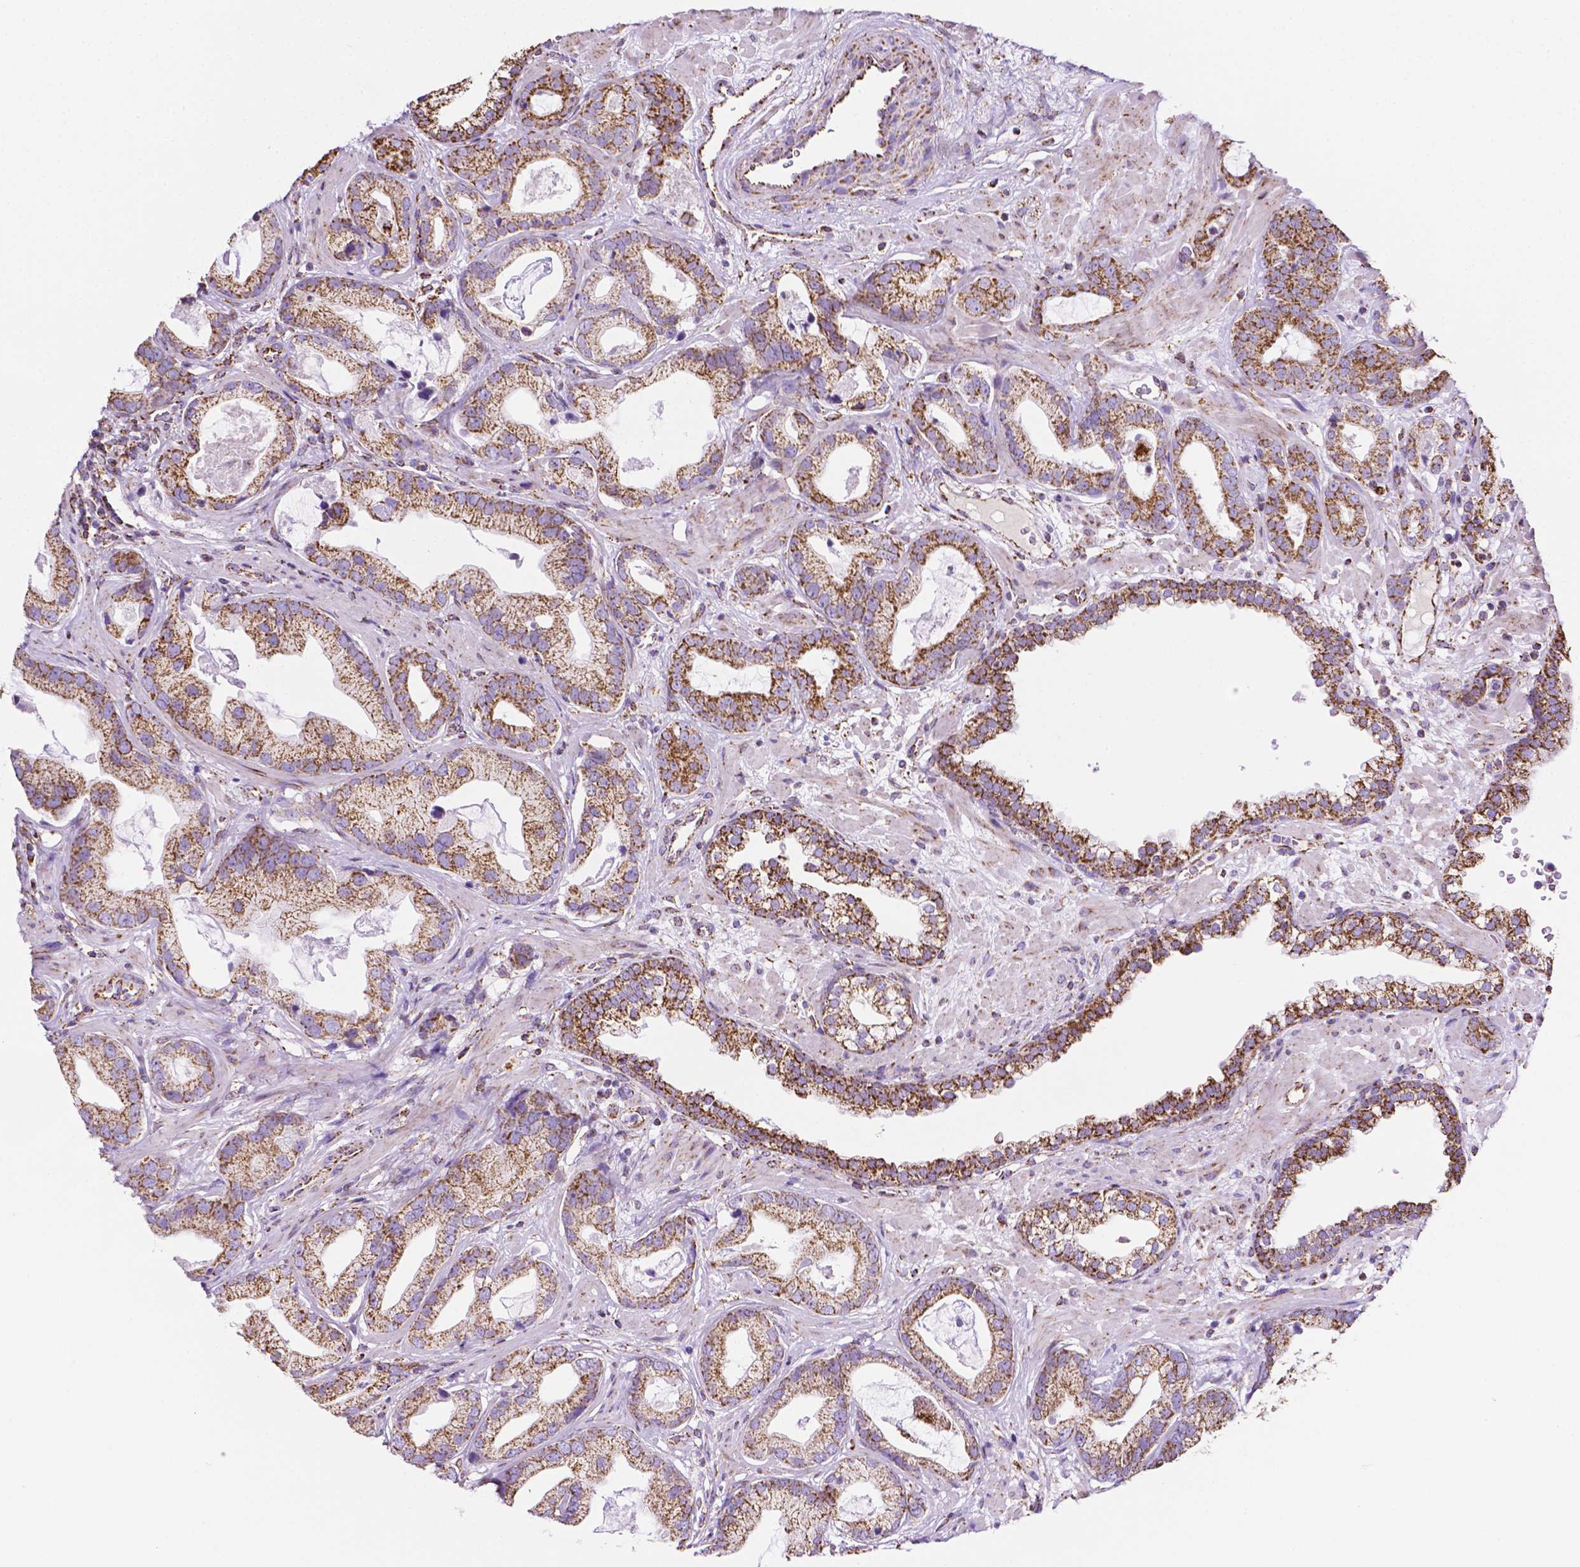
{"staining": {"intensity": "strong", "quantity": ">75%", "location": "cytoplasmic/membranous"}, "tissue": "prostate cancer", "cell_type": "Tumor cells", "image_type": "cancer", "snomed": [{"axis": "morphology", "description": "Adenocarcinoma, Low grade"}, {"axis": "topography", "description": "Prostate"}], "caption": "Tumor cells exhibit strong cytoplasmic/membranous positivity in approximately >75% of cells in prostate adenocarcinoma (low-grade).", "gene": "RMDN3", "patient": {"sex": "male", "age": 62}}